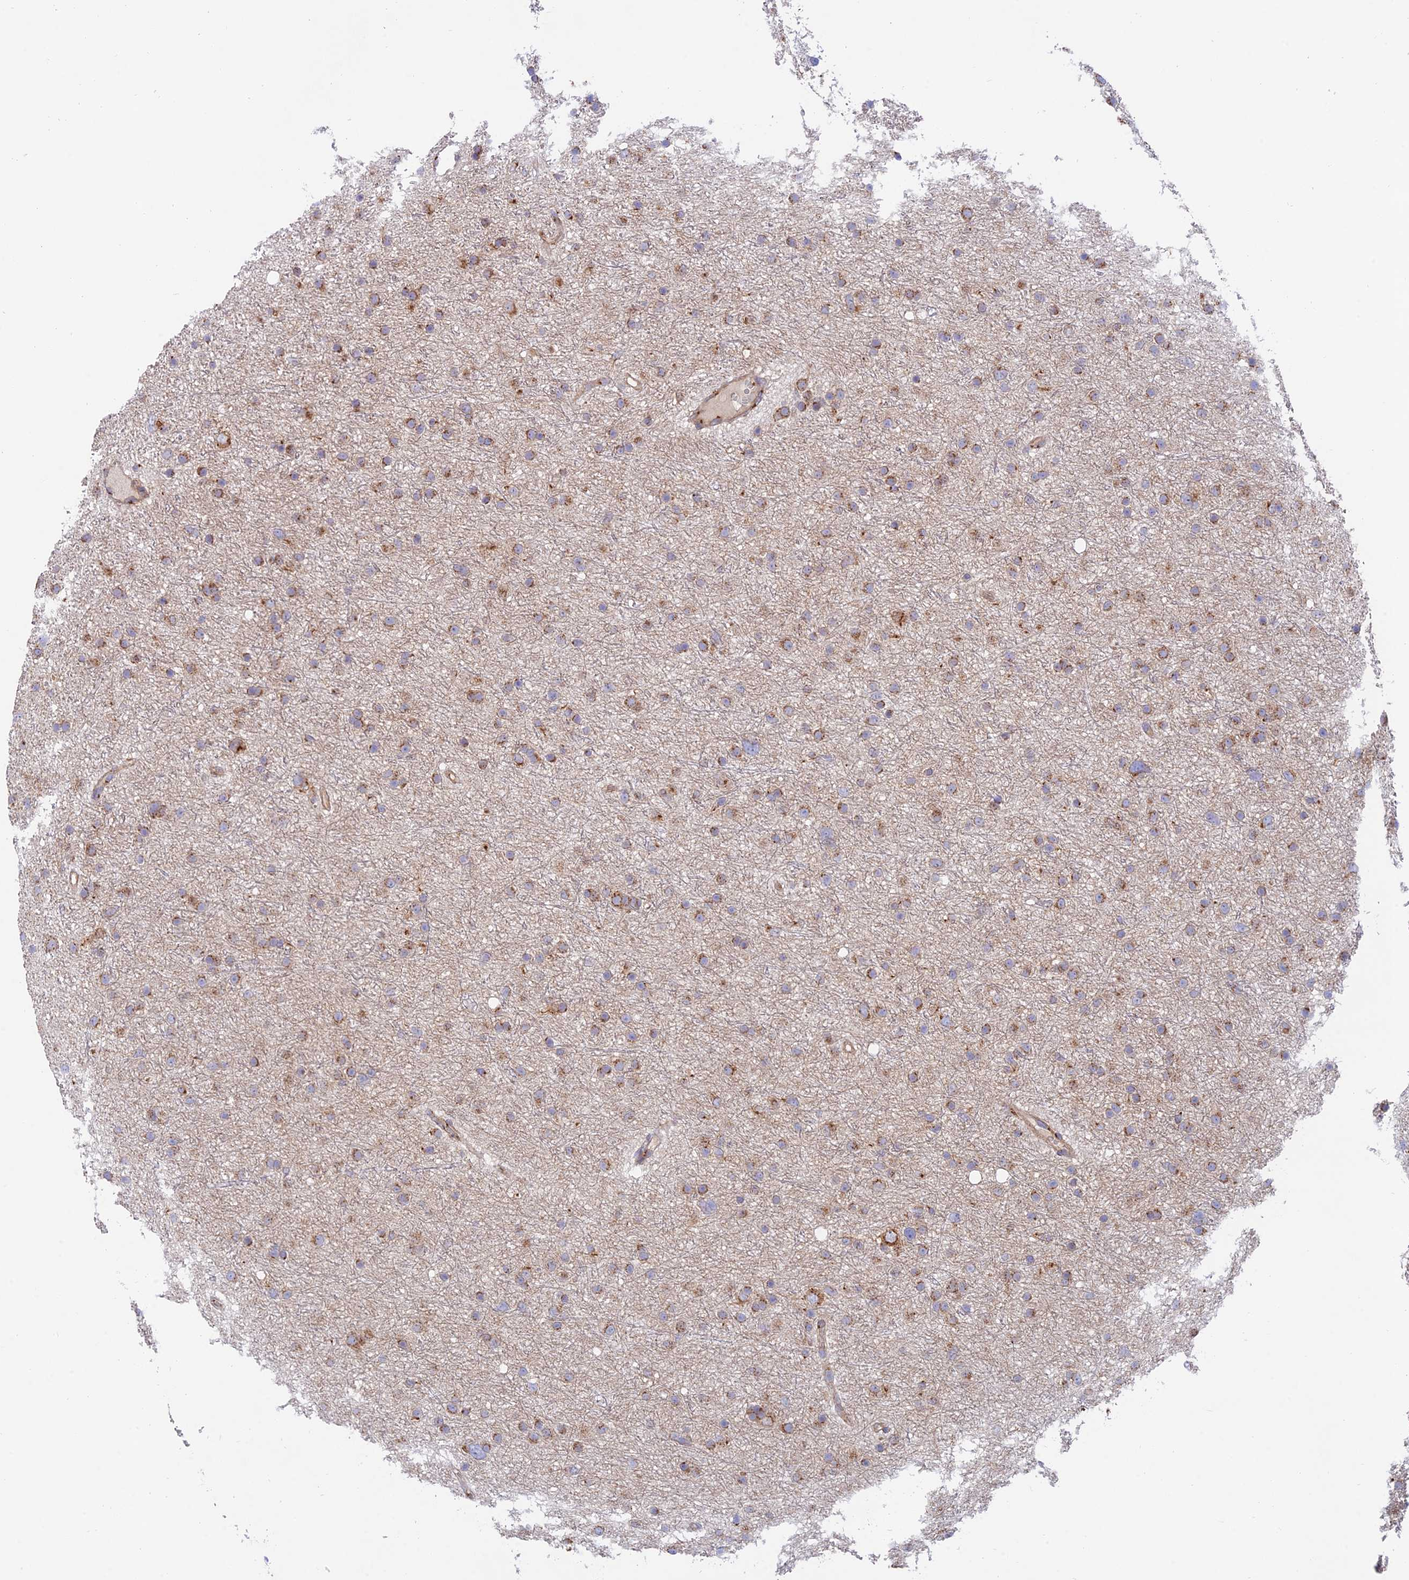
{"staining": {"intensity": "moderate", "quantity": ">75%", "location": "cytoplasmic/membranous"}, "tissue": "glioma", "cell_type": "Tumor cells", "image_type": "cancer", "snomed": [{"axis": "morphology", "description": "Glioma, malignant, Low grade"}, {"axis": "topography", "description": "Cerebral cortex"}], "caption": "Glioma was stained to show a protein in brown. There is medium levels of moderate cytoplasmic/membranous positivity in about >75% of tumor cells.", "gene": "GOLGA3", "patient": {"sex": "female", "age": 39}}